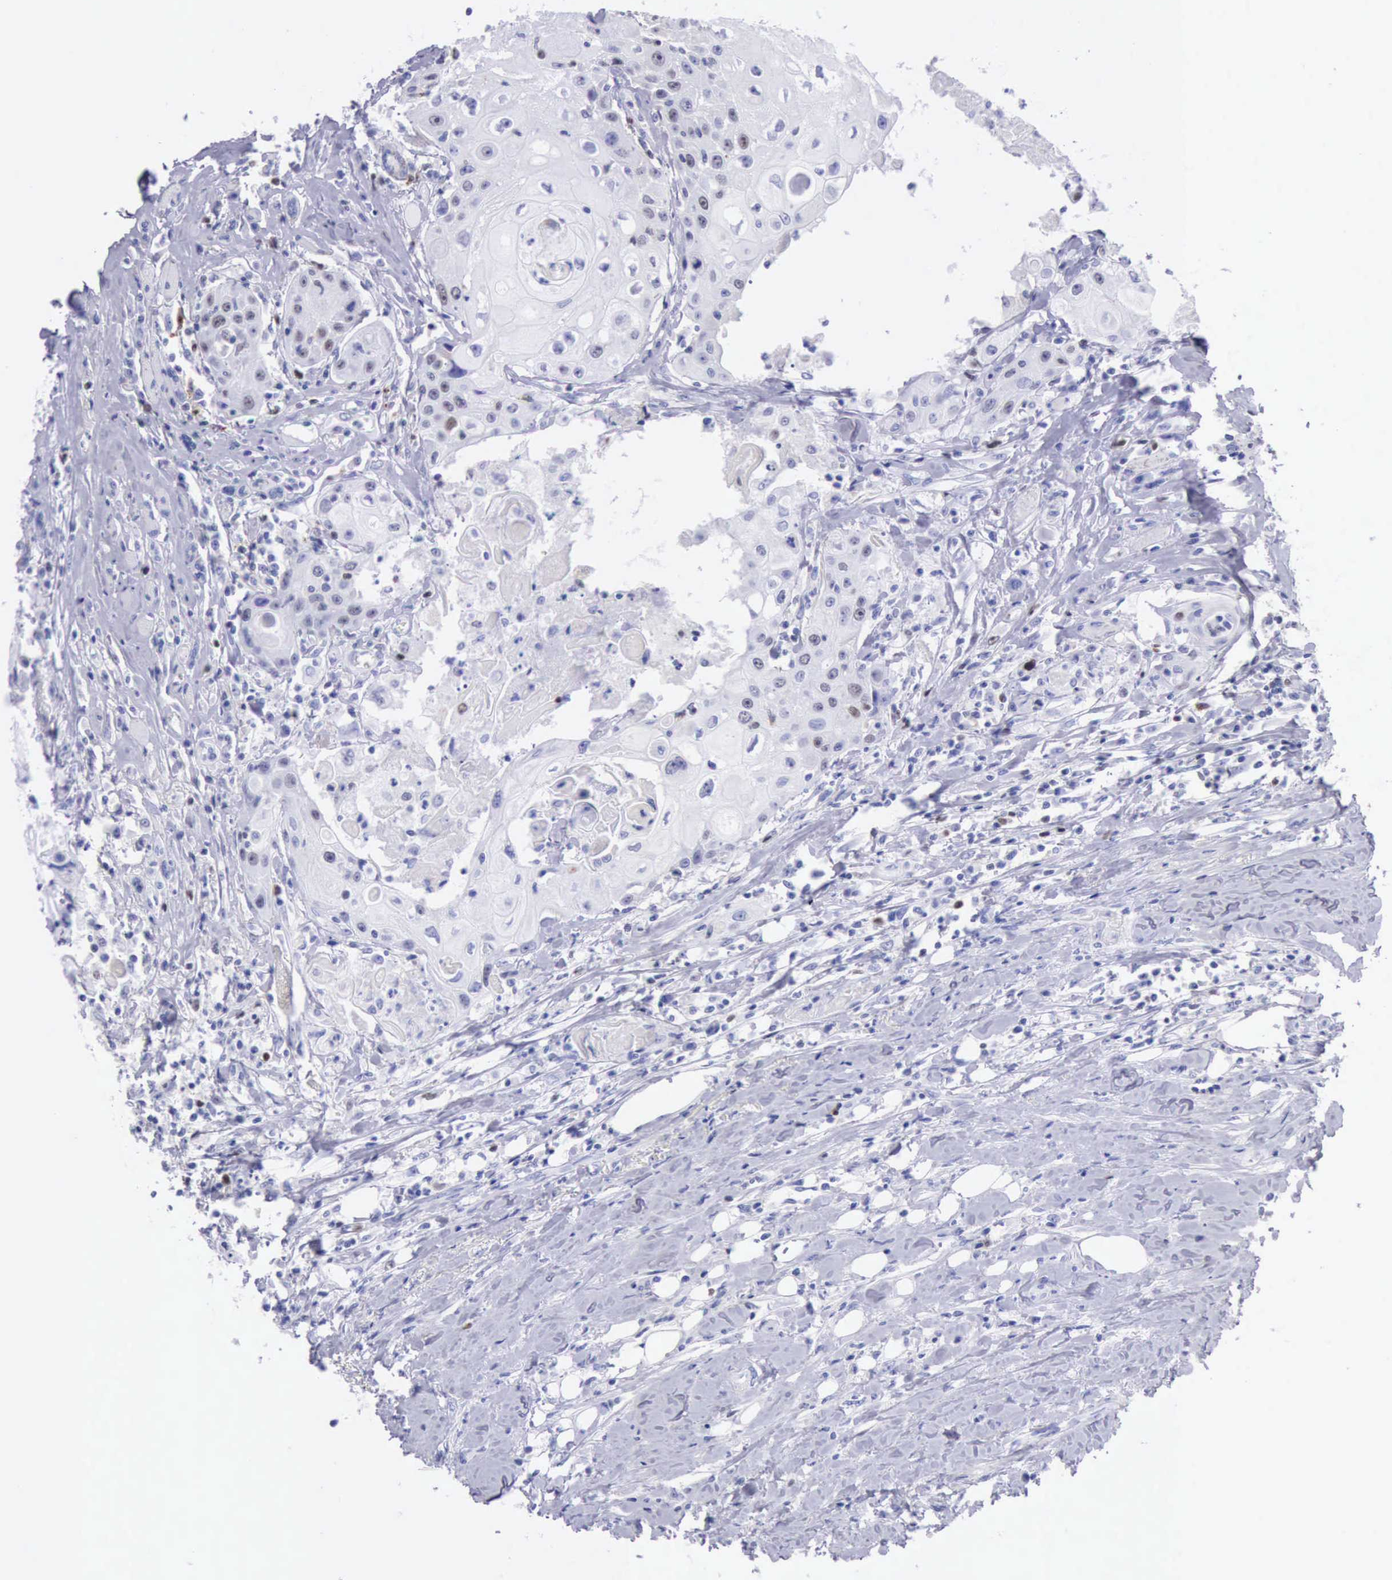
{"staining": {"intensity": "weak", "quantity": "<25%", "location": "nuclear"}, "tissue": "head and neck cancer", "cell_type": "Tumor cells", "image_type": "cancer", "snomed": [{"axis": "morphology", "description": "Squamous cell carcinoma, NOS"}, {"axis": "topography", "description": "Oral tissue"}, {"axis": "topography", "description": "Head-Neck"}], "caption": "Immunohistochemical staining of squamous cell carcinoma (head and neck) demonstrates no significant staining in tumor cells.", "gene": "MCM2", "patient": {"sex": "female", "age": 82}}